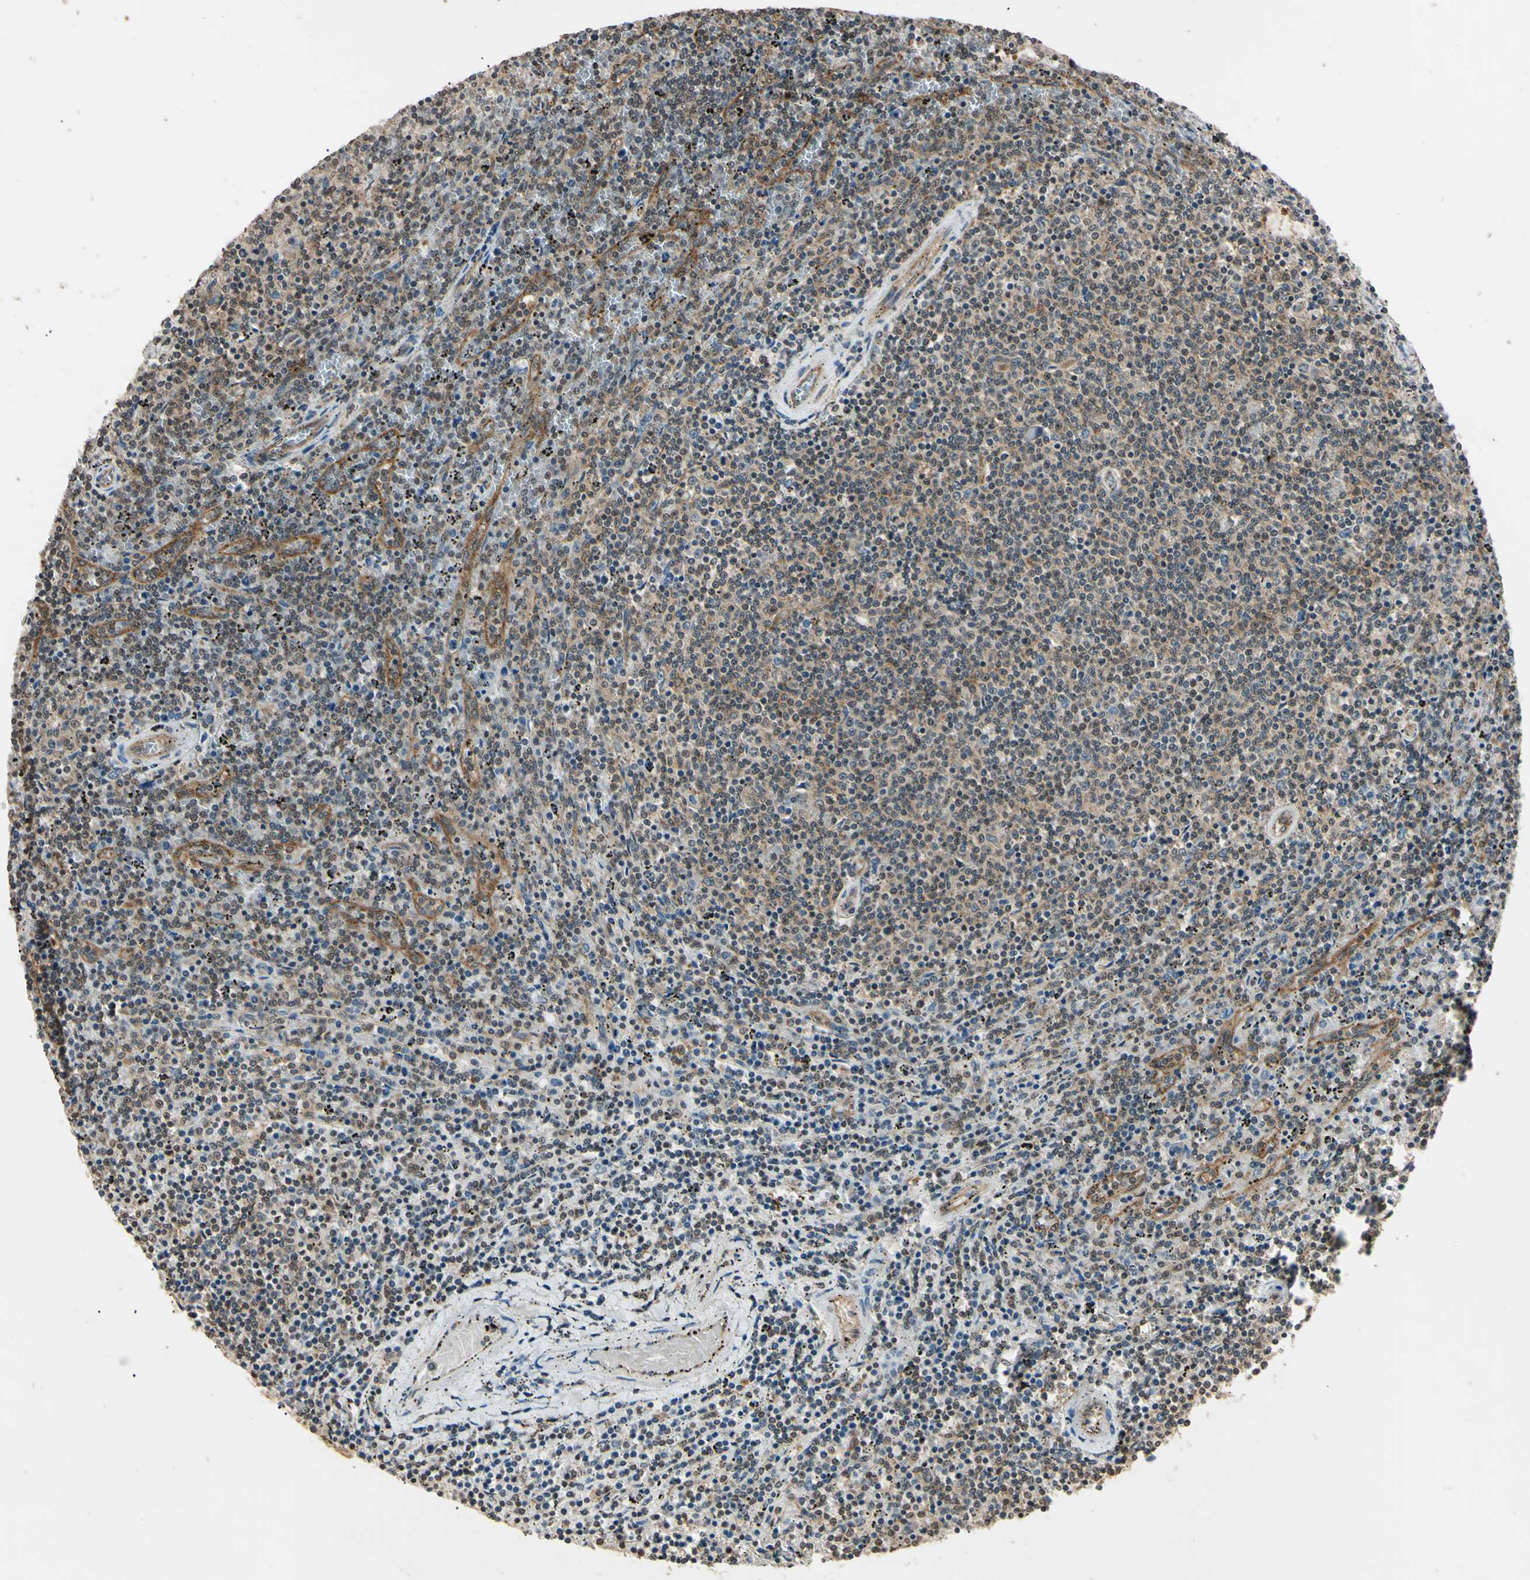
{"staining": {"intensity": "weak", "quantity": "25%-75%", "location": "cytoplasmic/membranous"}, "tissue": "lymphoma", "cell_type": "Tumor cells", "image_type": "cancer", "snomed": [{"axis": "morphology", "description": "Malignant lymphoma, non-Hodgkin's type, Low grade"}, {"axis": "topography", "description": "Spleen"}], "caption": "Immunohistochemistry (IHC) histopathology image of neoplastic tissue: lymphoma stained using immunohistochemistry (IHC) shows low levels of weak protein expression localized specifically in the cytoplasmic/membranous of tumor cells, appearing as a cytoplasmic/membranous brown color.", "gene": "EPN1", "patient": {"sex": "female", "age": 50}}